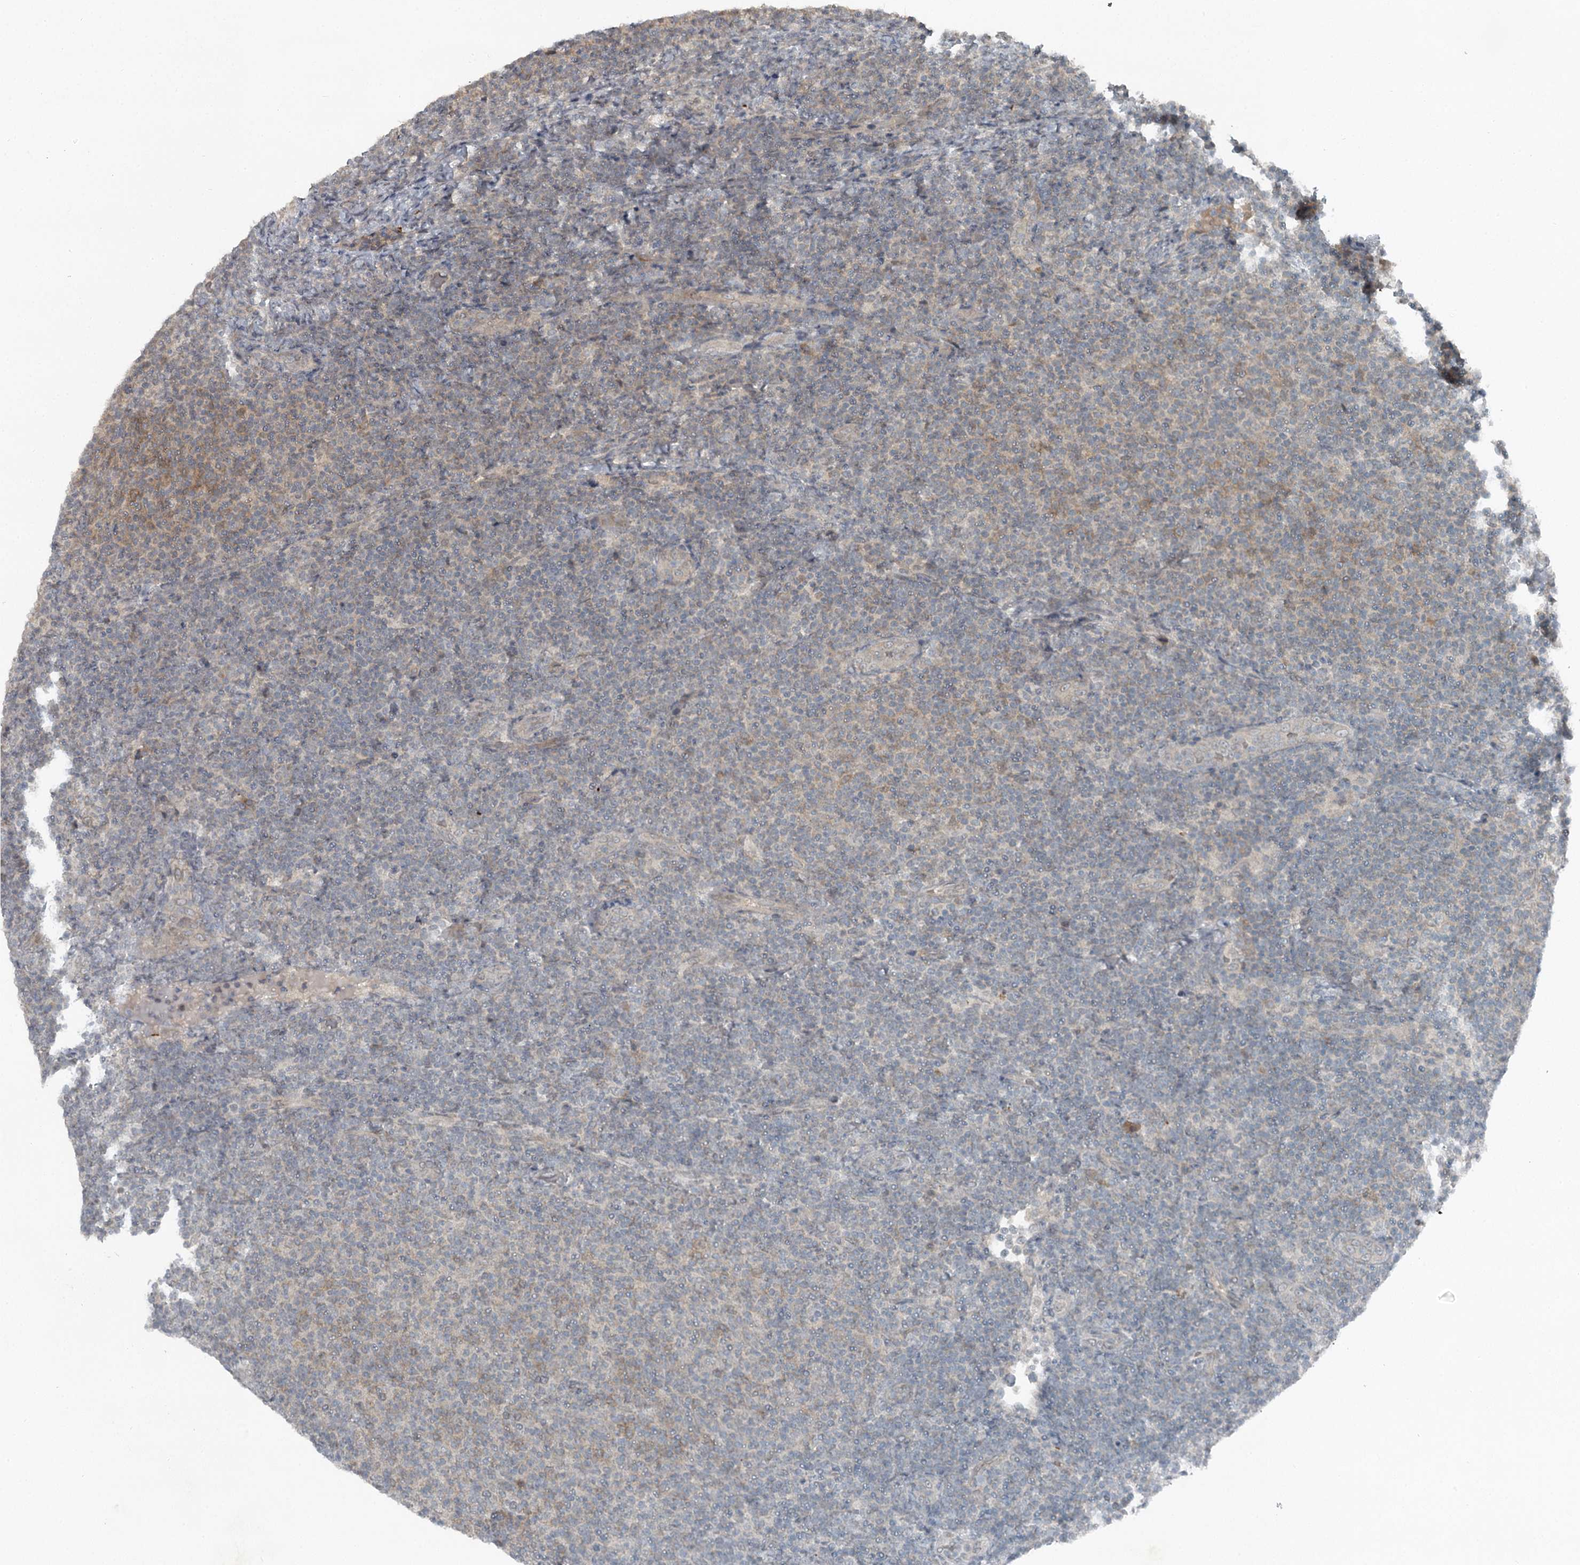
{"staining": {"intensity": "weak", "quantity": "<25%", "location": "cytoplasmic/membranous"}, "tissue": "lymphoma", "cell_type": "Tumor cells", "image_type": "cancer", "snomed": [{"axis": "morphology", "description": "Malignant lymphoma, non-Hodgkin's type, Low grade"}, {"axis": "topography", "description": "Lymph node"}], "caption": "Tumor cells are negative for brown protein staining in low-grade malignant lymphoma, non-Hodgkin's type. The staining is performed using DAB (3,3'-diaminobenzidine) brown chromogen with nuclei counter-stained in using hematoxylin.", "gene": "SLC39A8", "patient": {"sex": "male", "age": 66}}